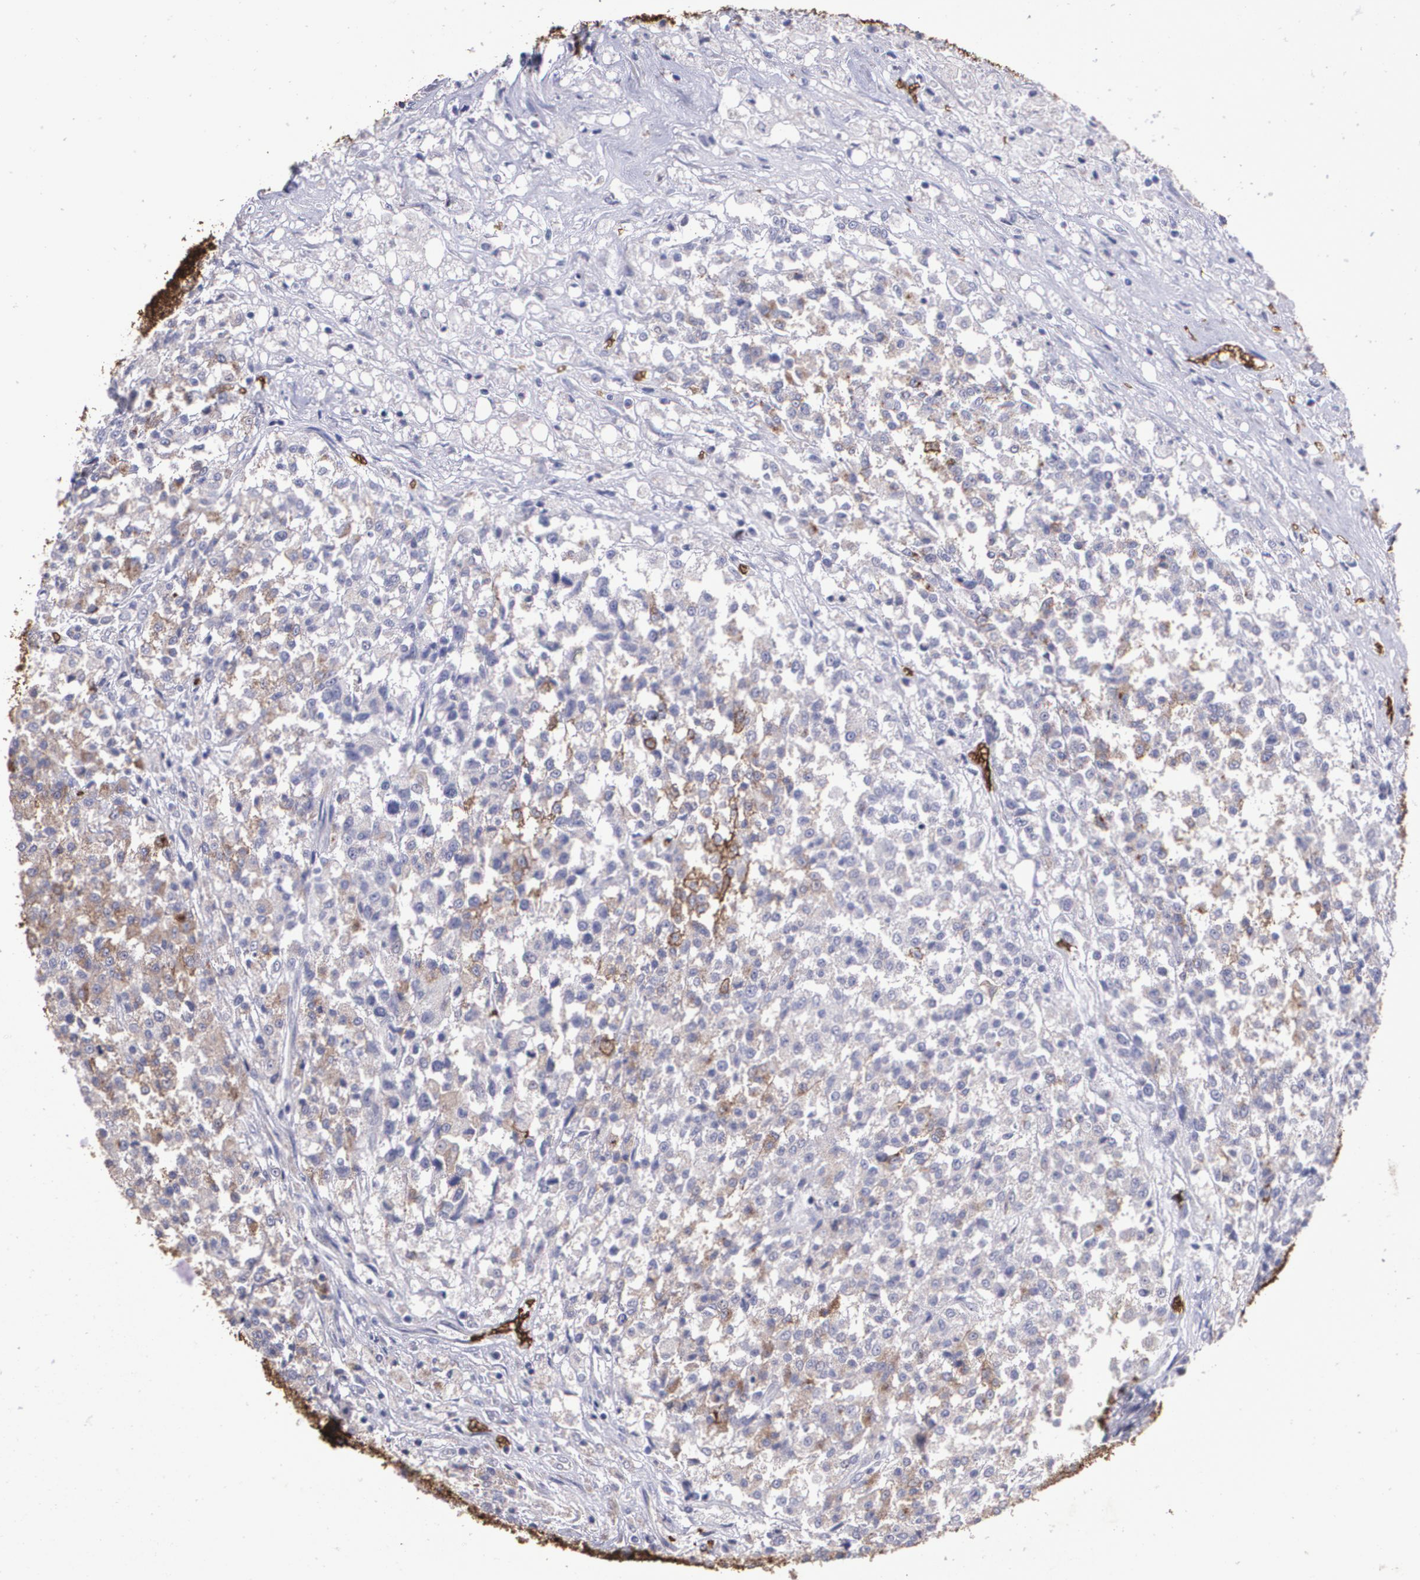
{"staining": {"intensity": "moderate", "quantity": ">75%", "location": "cytoplasmic/membranous"}, "tissue": "testis cancer", "cell_type": "Tumor cells", "image_type": "cancer", "snomed": [{"axis": "morphology", "description": "Seminoma, NOS"}, {"axis": "topography", "description": "Testis"}], "caption": "An image of seminoma (testis) stained for a protein shows moderate cytoplasmic/membranous brown staining in tumor cells.", "gene": "SLC2A1", "patient": {"sex": "male", "age": 59}}